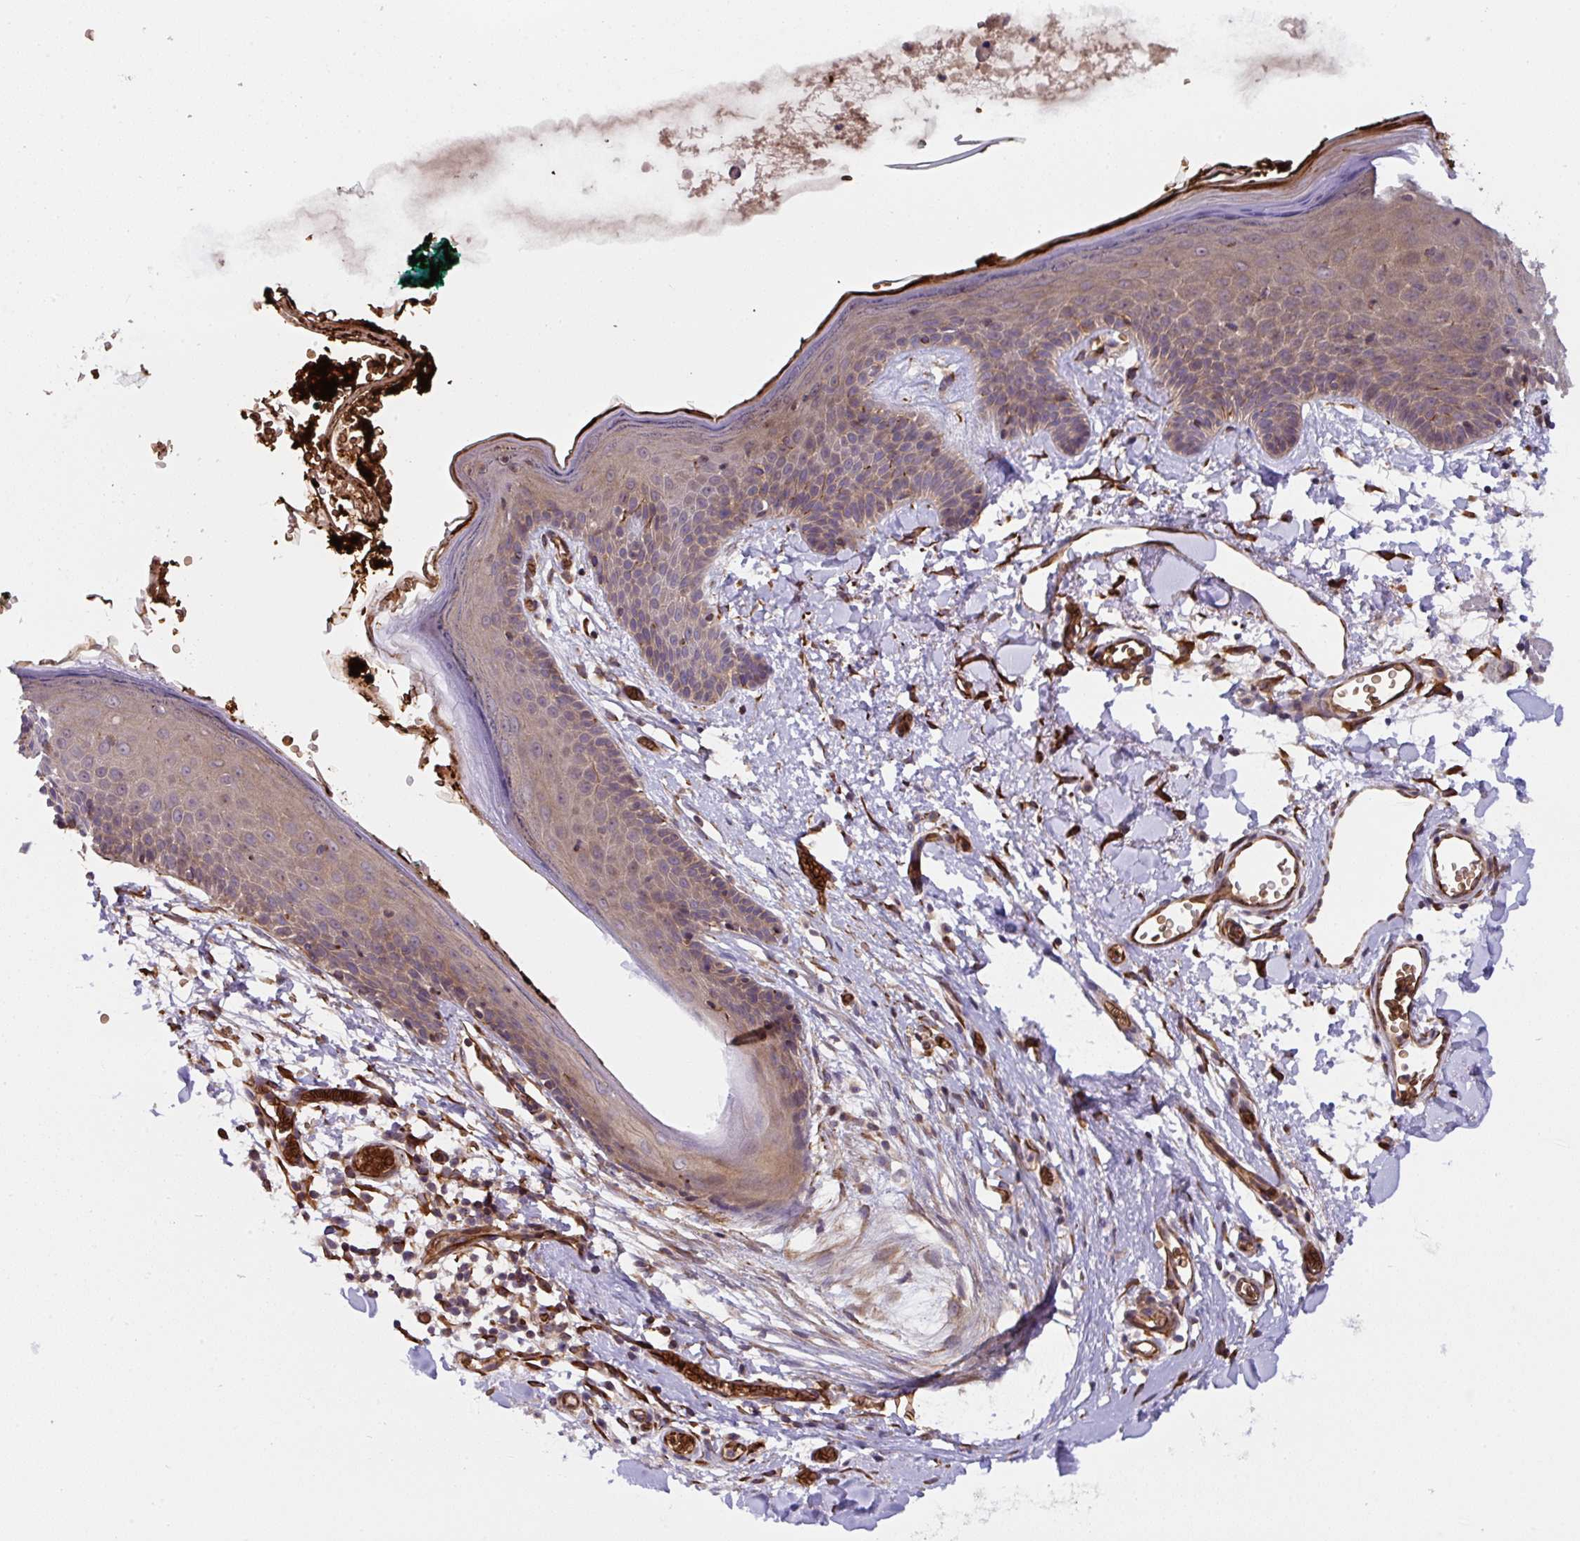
{"staining": {"intensity": "strong", "quantity": ">75%", "location": "cytoplasmic/membranous"}, "tissue": "skin", "cell_type": "Fibroblasts", "image_type": "normal", "snomed": [{"axis": "morphology", "description": "Normal tissue, NOS"}, {"axis": "topography", "description": "Skin"}], "caption": "This photomicrograph displays immunohistochemistry staining of benign human skin, with high strong cytoplasmic/membranous expression in about >75% of fibroblasts.", "gene": "APOBEC3D", "patient": {"sex": "male", "age": 79}}